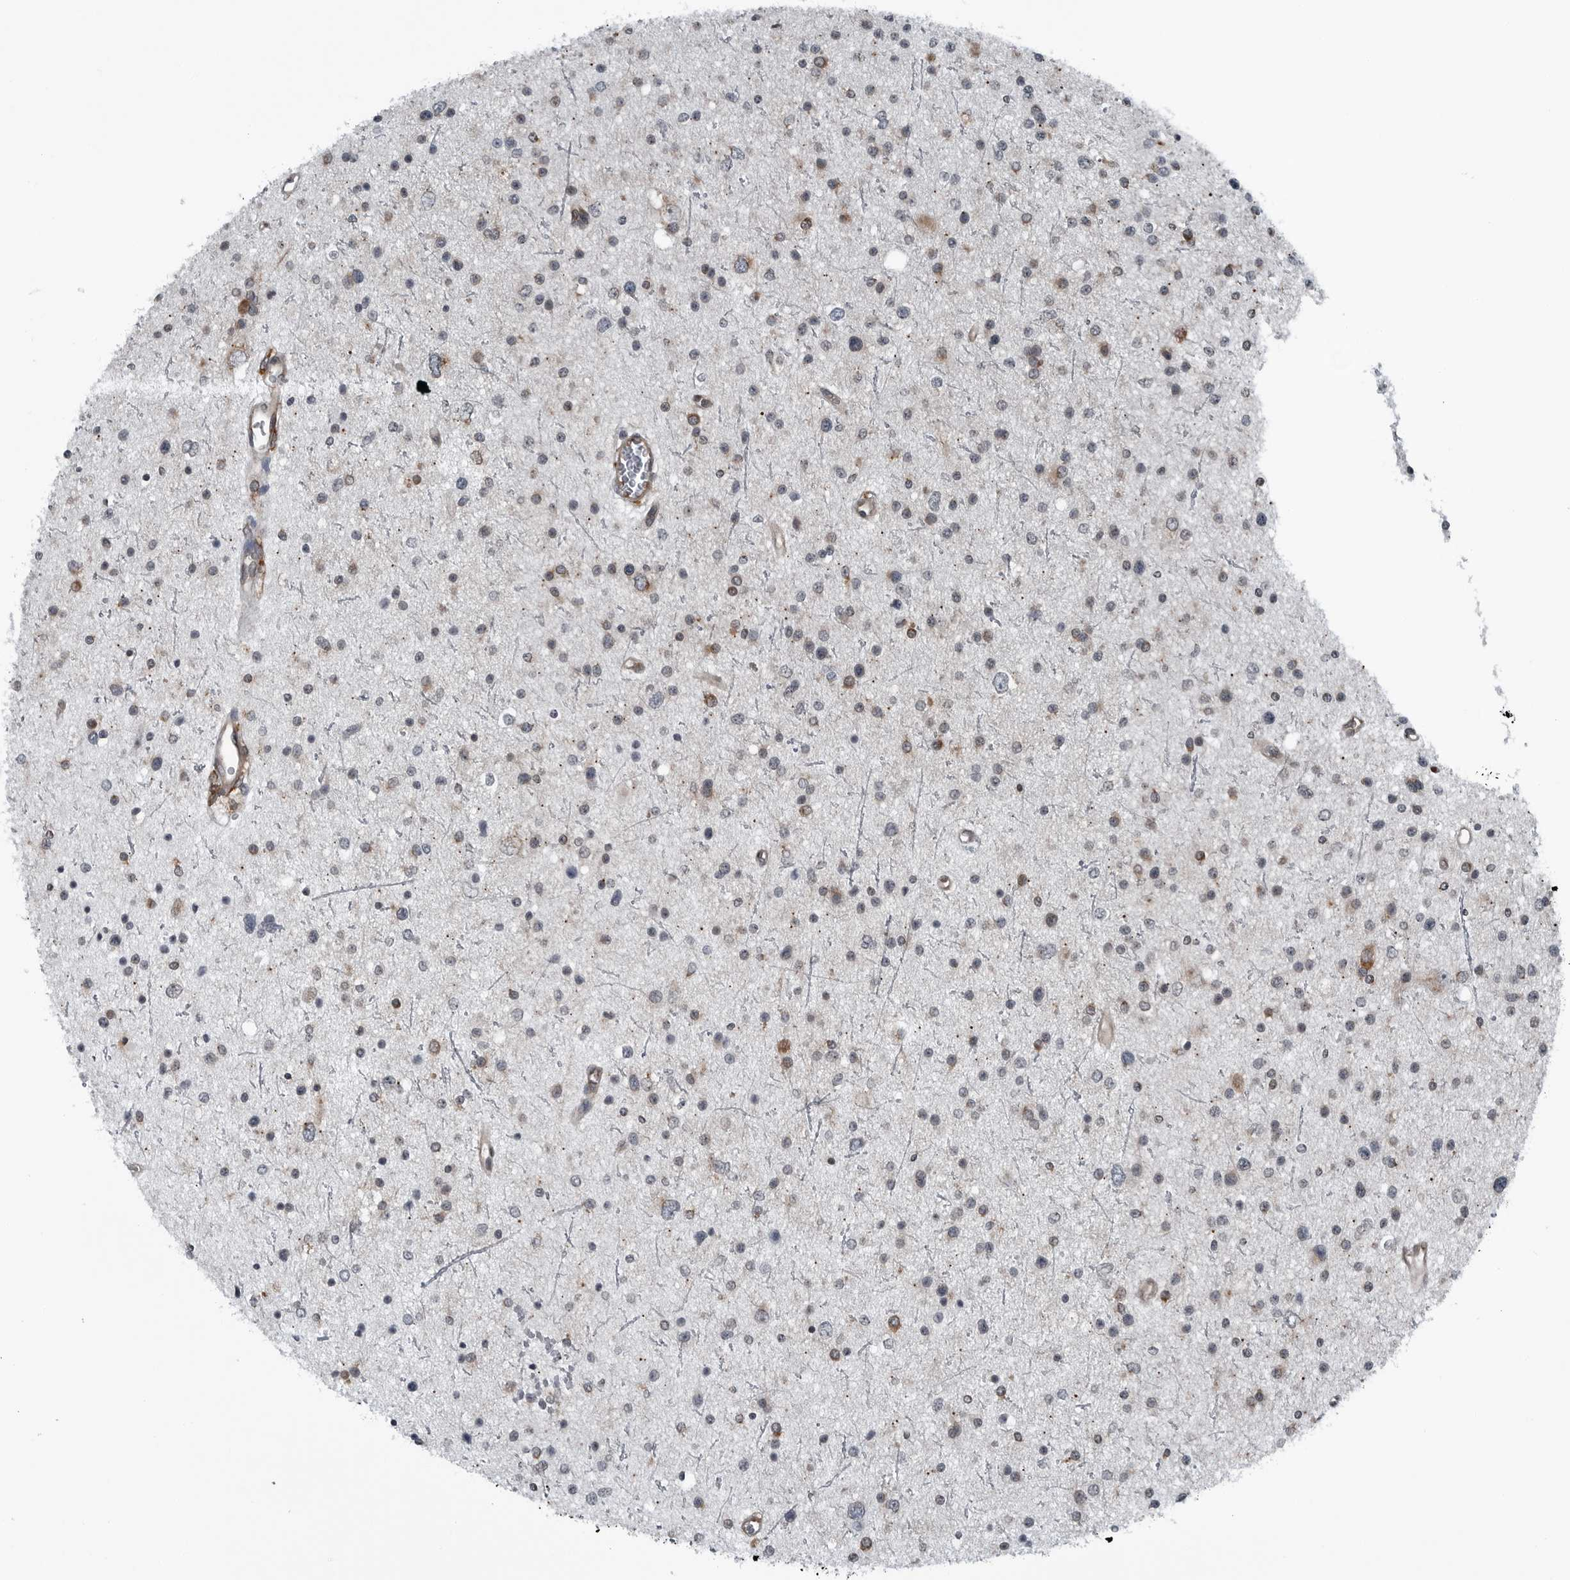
{"staining": {"intensity": "moderate", "quantity": "<25%", "location": "cytoplasmic/membranous"}, "tissue": "glioma", "cell_type": "Tumor cells", "image_type": "cancer", "snomed": [{"axis": "morphology", "description": "Glioma, malignant, Low grade"}, {"axis": "topography", "description": "Brain"}], "caption": "About <25% of tumor cells in human glioma demonstrate moderate cytoplasmic/membranous protein positivity as visualized by brown immunohistochemical staining.", "gene": "CEP85", "patient": {"sex": "female", "age": 37}}